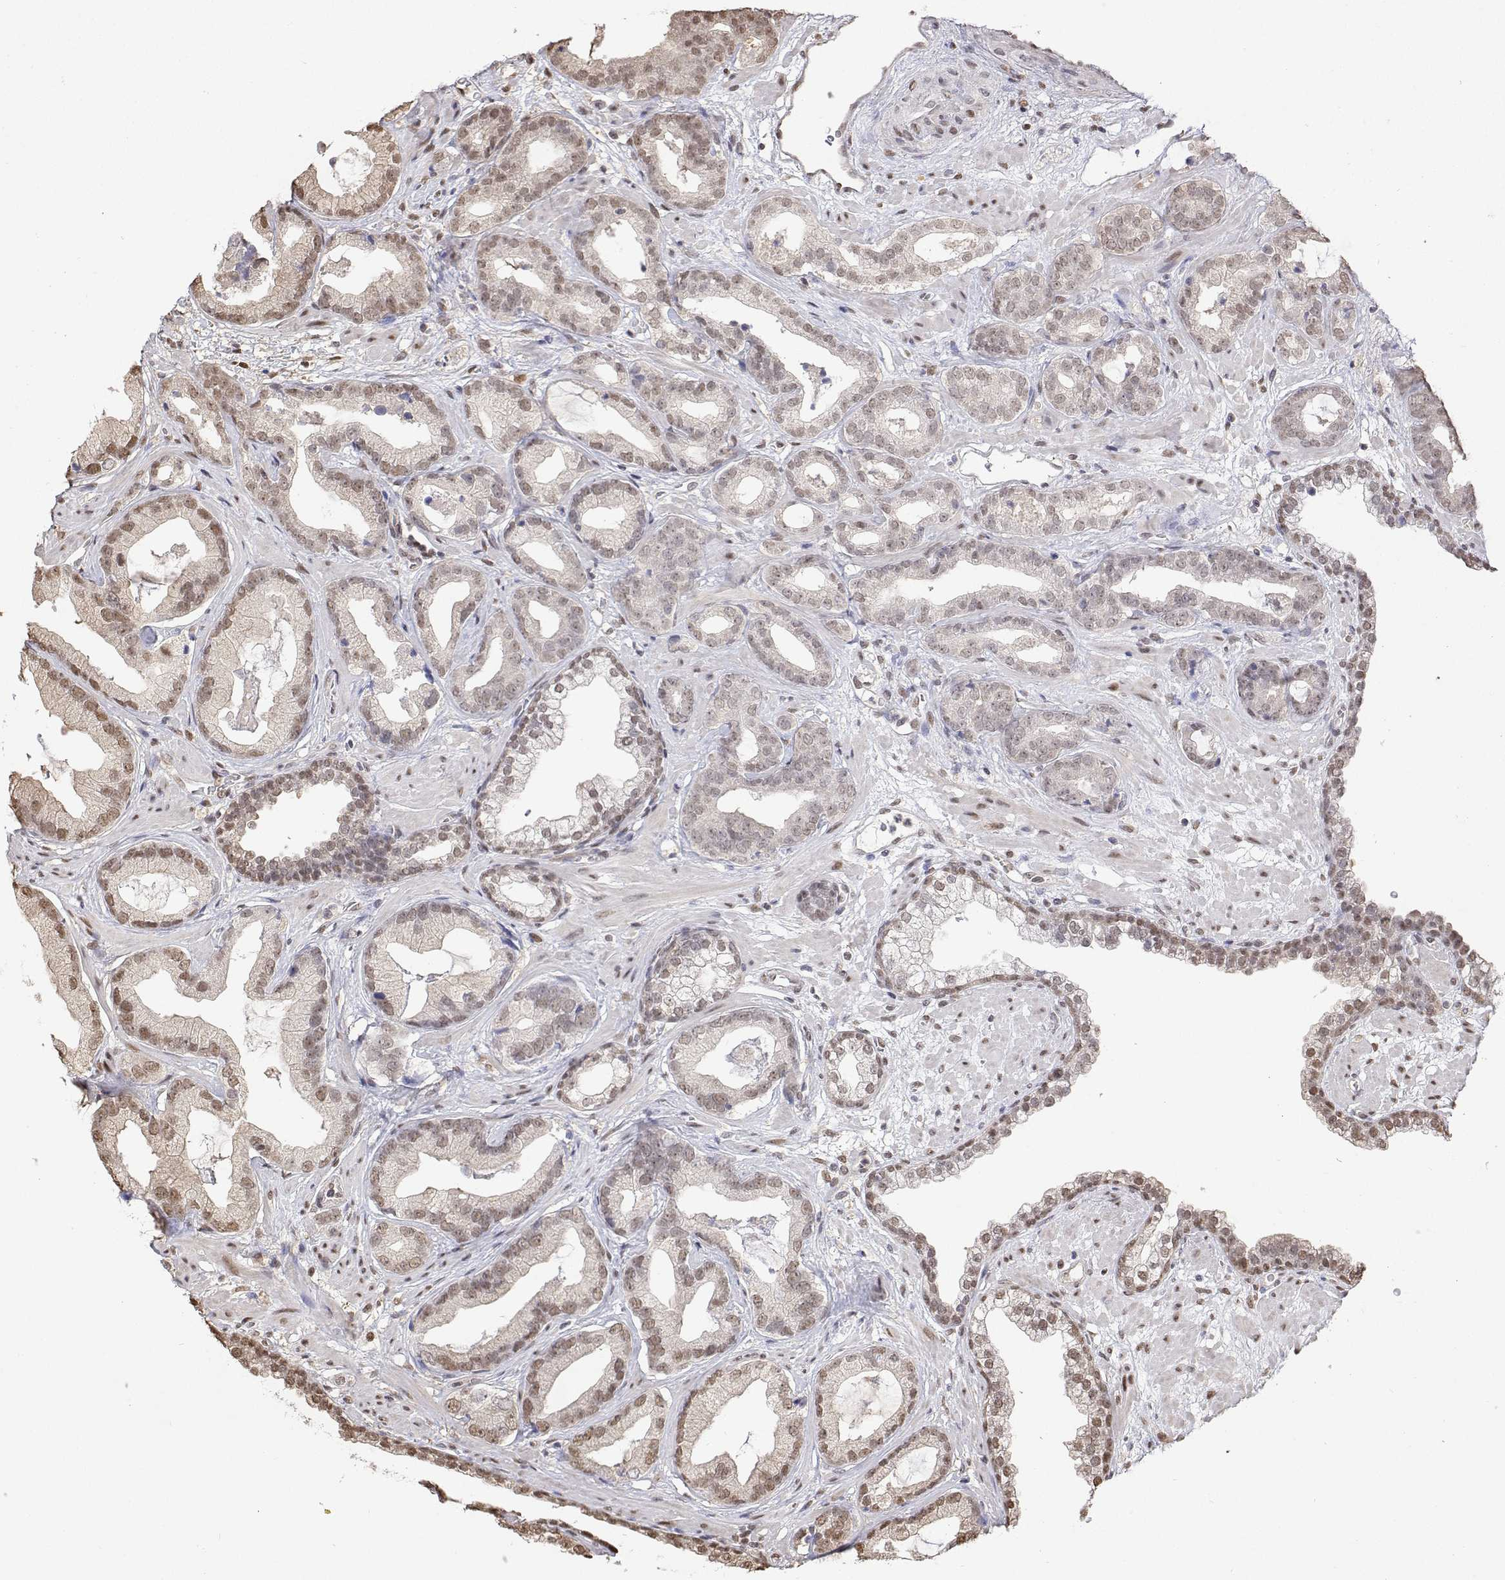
{"staining": {"intensity": "weak", "quantity": ">75%", "location": "nuclear"}, "tissue": "prostate cancer", "cell_type": "Tumor cells", "image_type": "cancer", "snomed": [{"axis": "morphology", "description": "Adenocarcinoma, Low grade"}, {"axis": "topography", "description": "Prostate"}], "caption": "This photomicrograph shows IHC staining of prostate cancer (low-grade adenocarcinoma), with low weak nuclear positivity in about >75% of tumor cells.", "gene": "TPI1", "patient": {"sex": "male", "age": 62}}